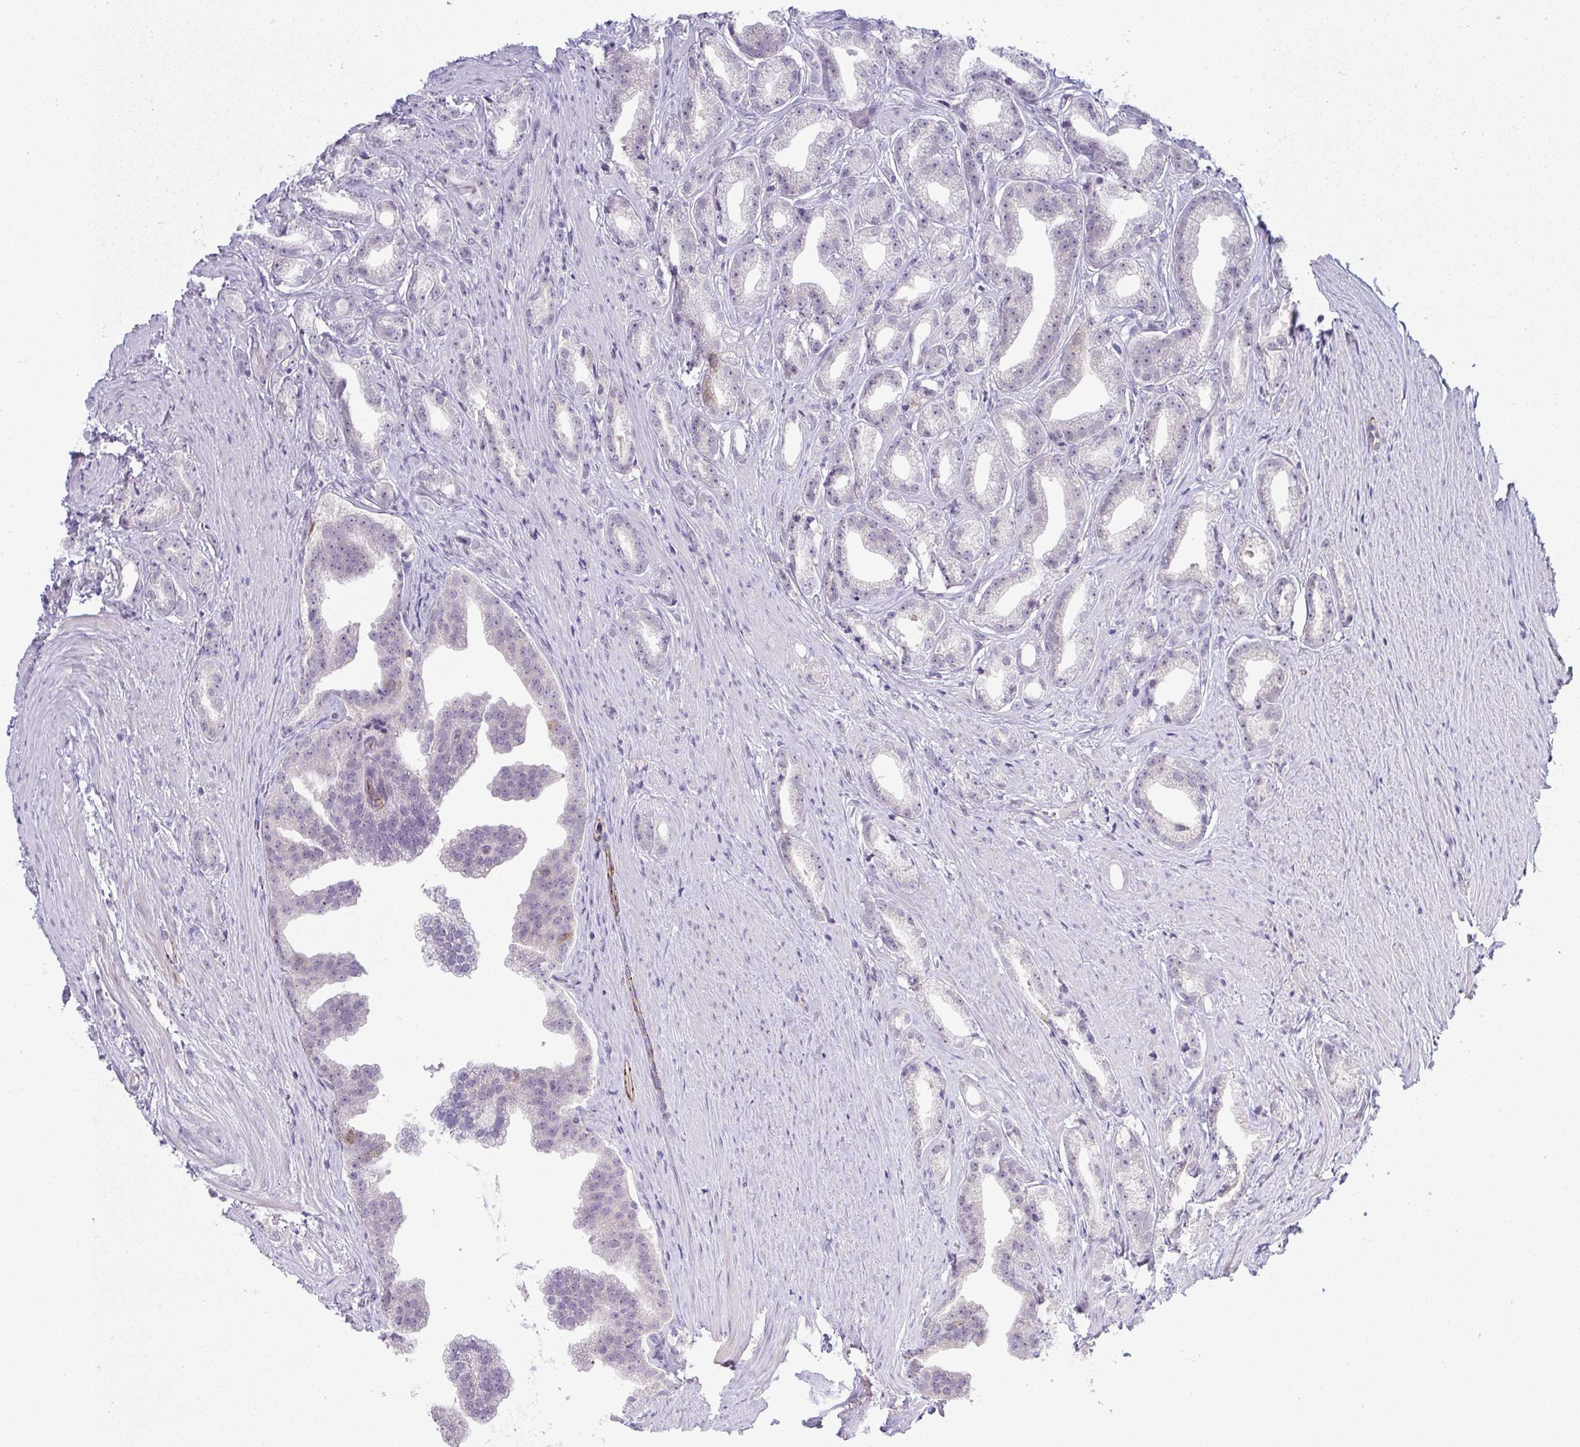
{"staining": {"intensity": "negative", "quantity": "none", "location": "none"}, "tissue": "prostate cancer", "cell_type": "Tumor cells", "image_type": "cancer", "snomed": [{"axis": "morphology", "description": "Adenocarcinoma, Low grade"}, {"axis": "topography", "description": "Prostate"}], "caption": "Immunohistochemistry micrograph of neoplastic tissue: human prostate adenocarcinoma (low-grade) stained with DAB (3,3'-diaminobenzidine) exhibits no significant protein positivity in tumor cells. Nuclei are stained in blue.", "gene": "UBE2S", "patient": {"sex": "male", "age": 65}}